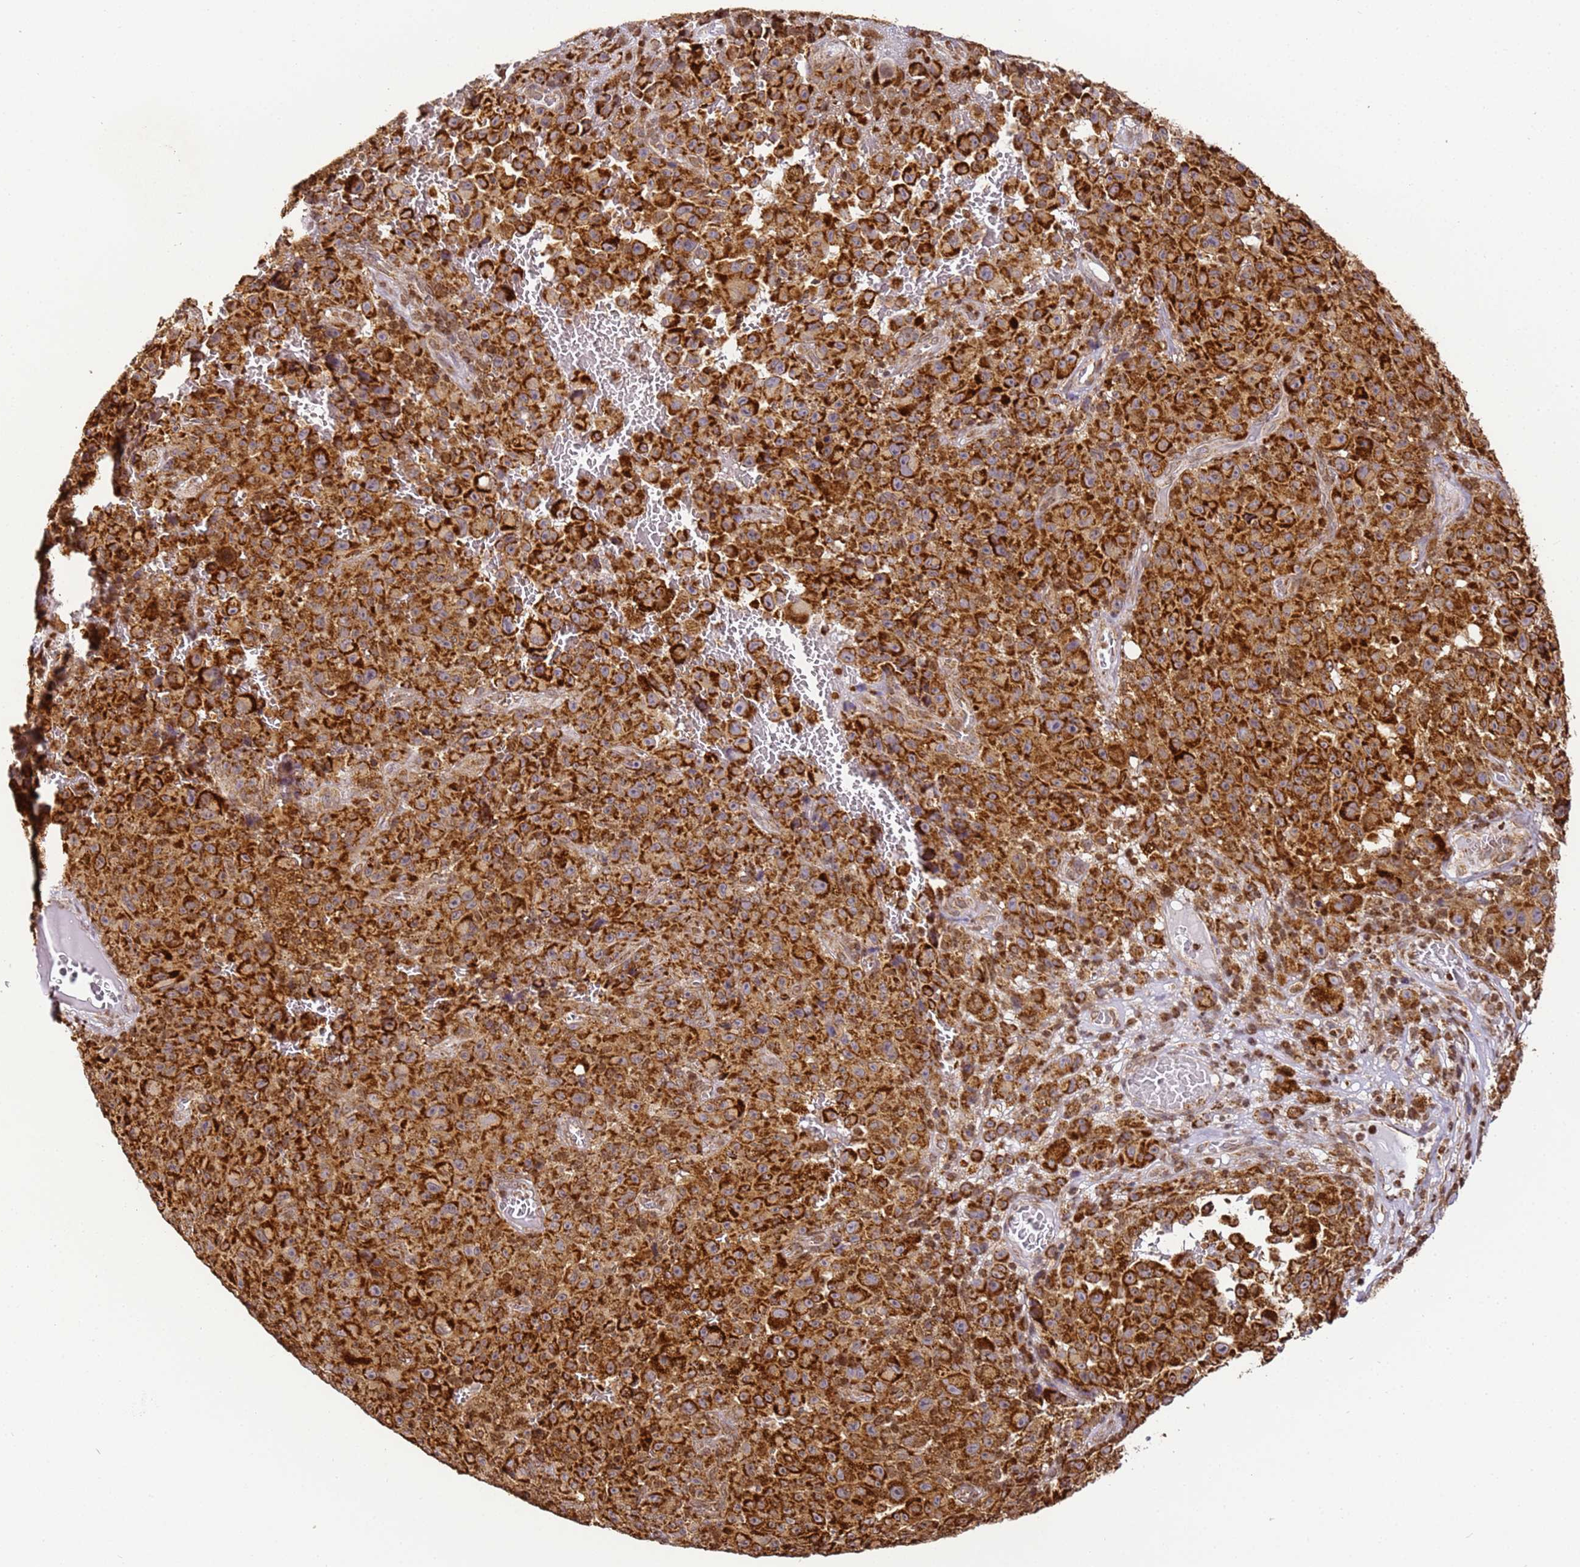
{"staining": {"intensity": "strong", "quantity": ">75%", "location": "cytoplasmic/membranous"}, "tissue": "melanoma", "cell_type": "Tumor cells", "image_type": "cancer", "snomed": [{"axis": "morphology", "description": "Malignant melanoma, NOS"}, {"axis": "topography", "description": "Skin"}], "caption": "Protein staining of malignant melanoma tissue exhibits strong cytoplasmic/membranous staining in about >75% of tumor cells.", "gene": "HSPE1", "patient": {"sex": "female", "age": 82}}